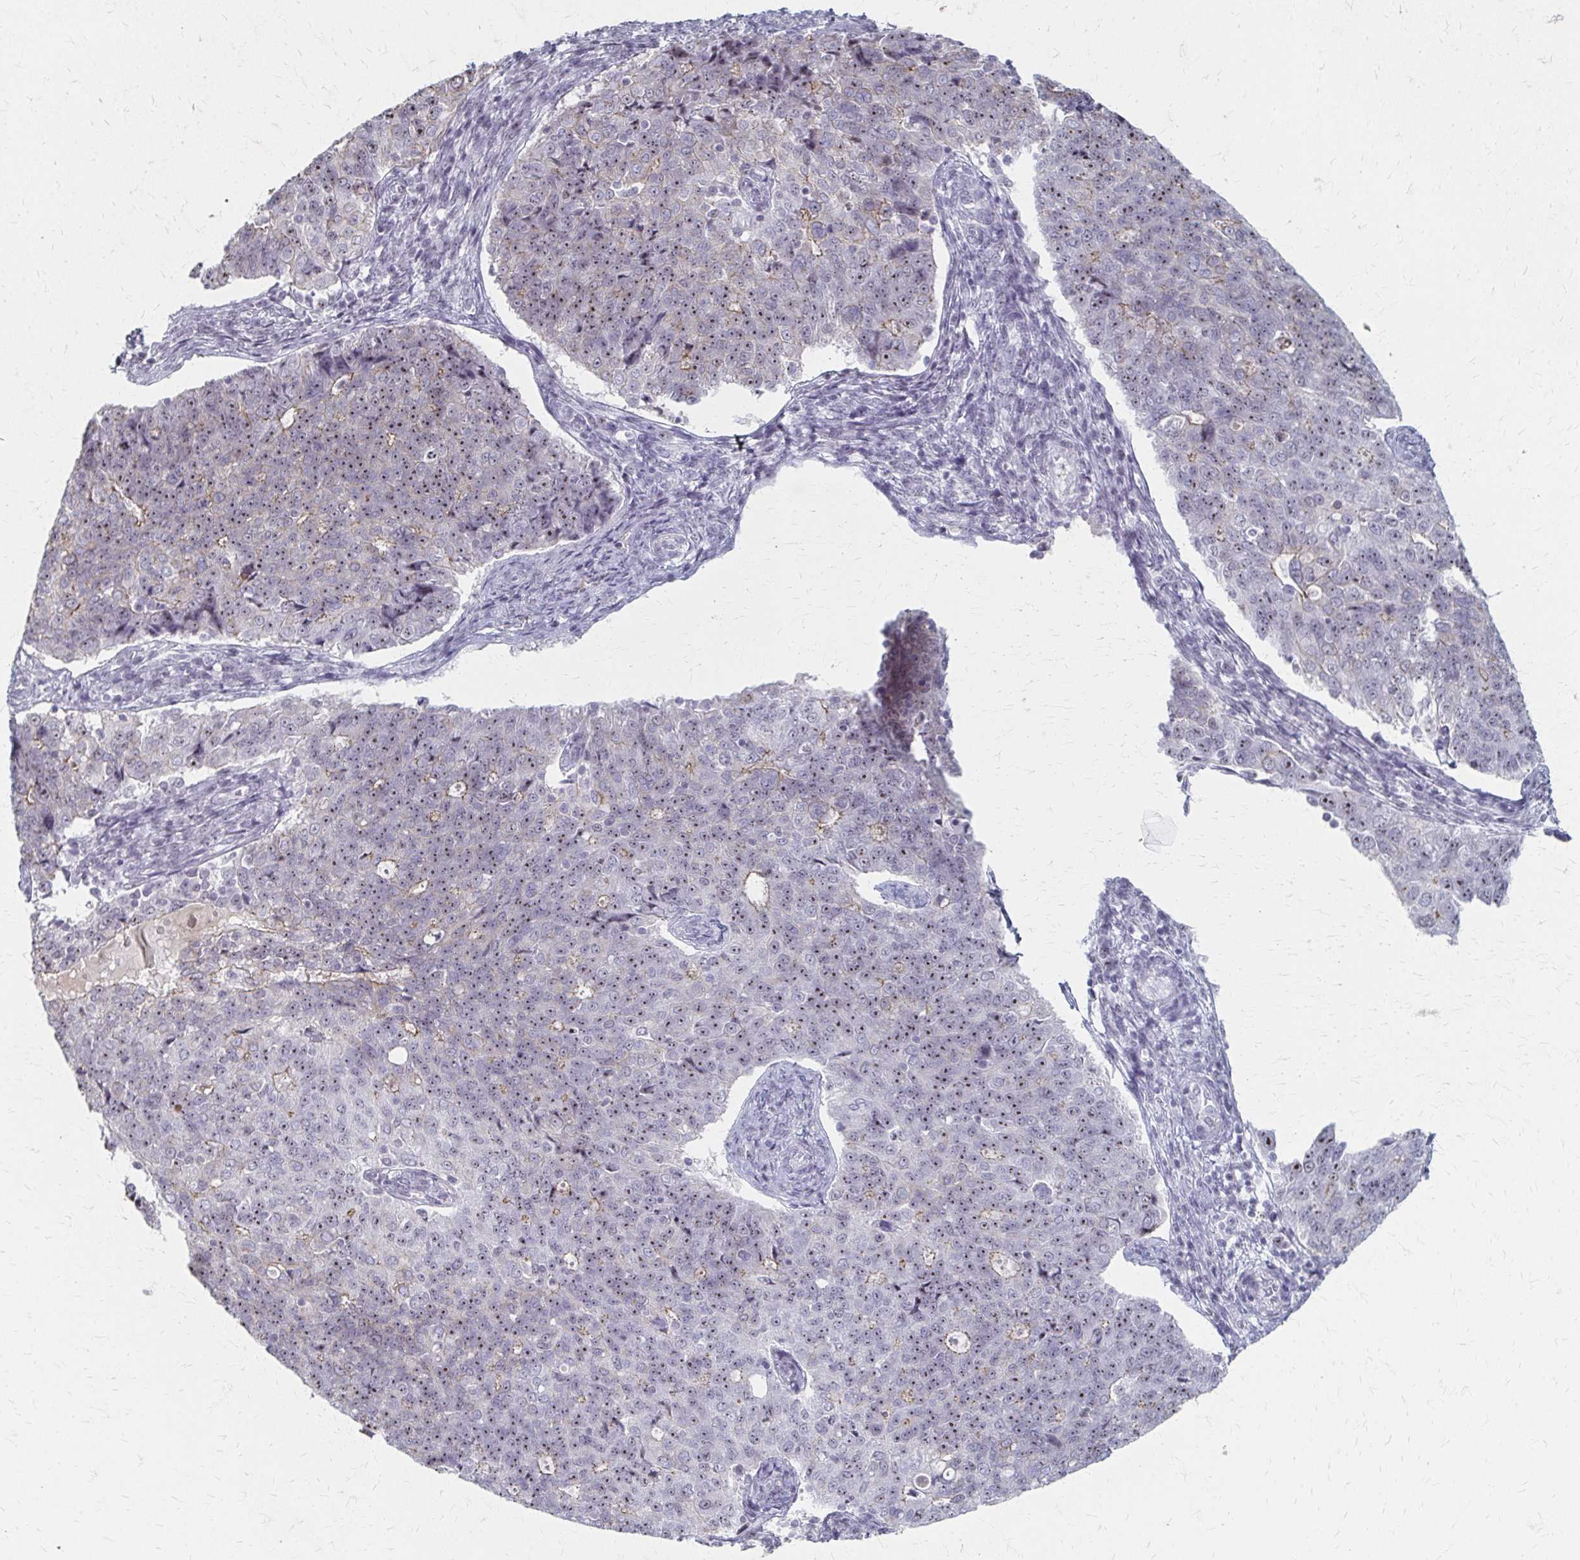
{"staining": {"intensity": "weak", "quantity": "<25%", "location": "cytoplasmic/membranous,nuclear"}, "tissue": "endometrial cancer", "cell_type": "Tumor cells", "image_type": "cancer", "snomed": [{"axis": "morphology", "description": "Adenocarcinoma, NOS"}, {"axis": "topography", "description": "Endometrium"}], "caption": "DAB immunohistochemical staining of human endometrial cancer (adenocarcinoma) exhibits no significant positivity in tumor cells.", "gene": "PES1", "patient": {"sex": "female", "age": 43}}